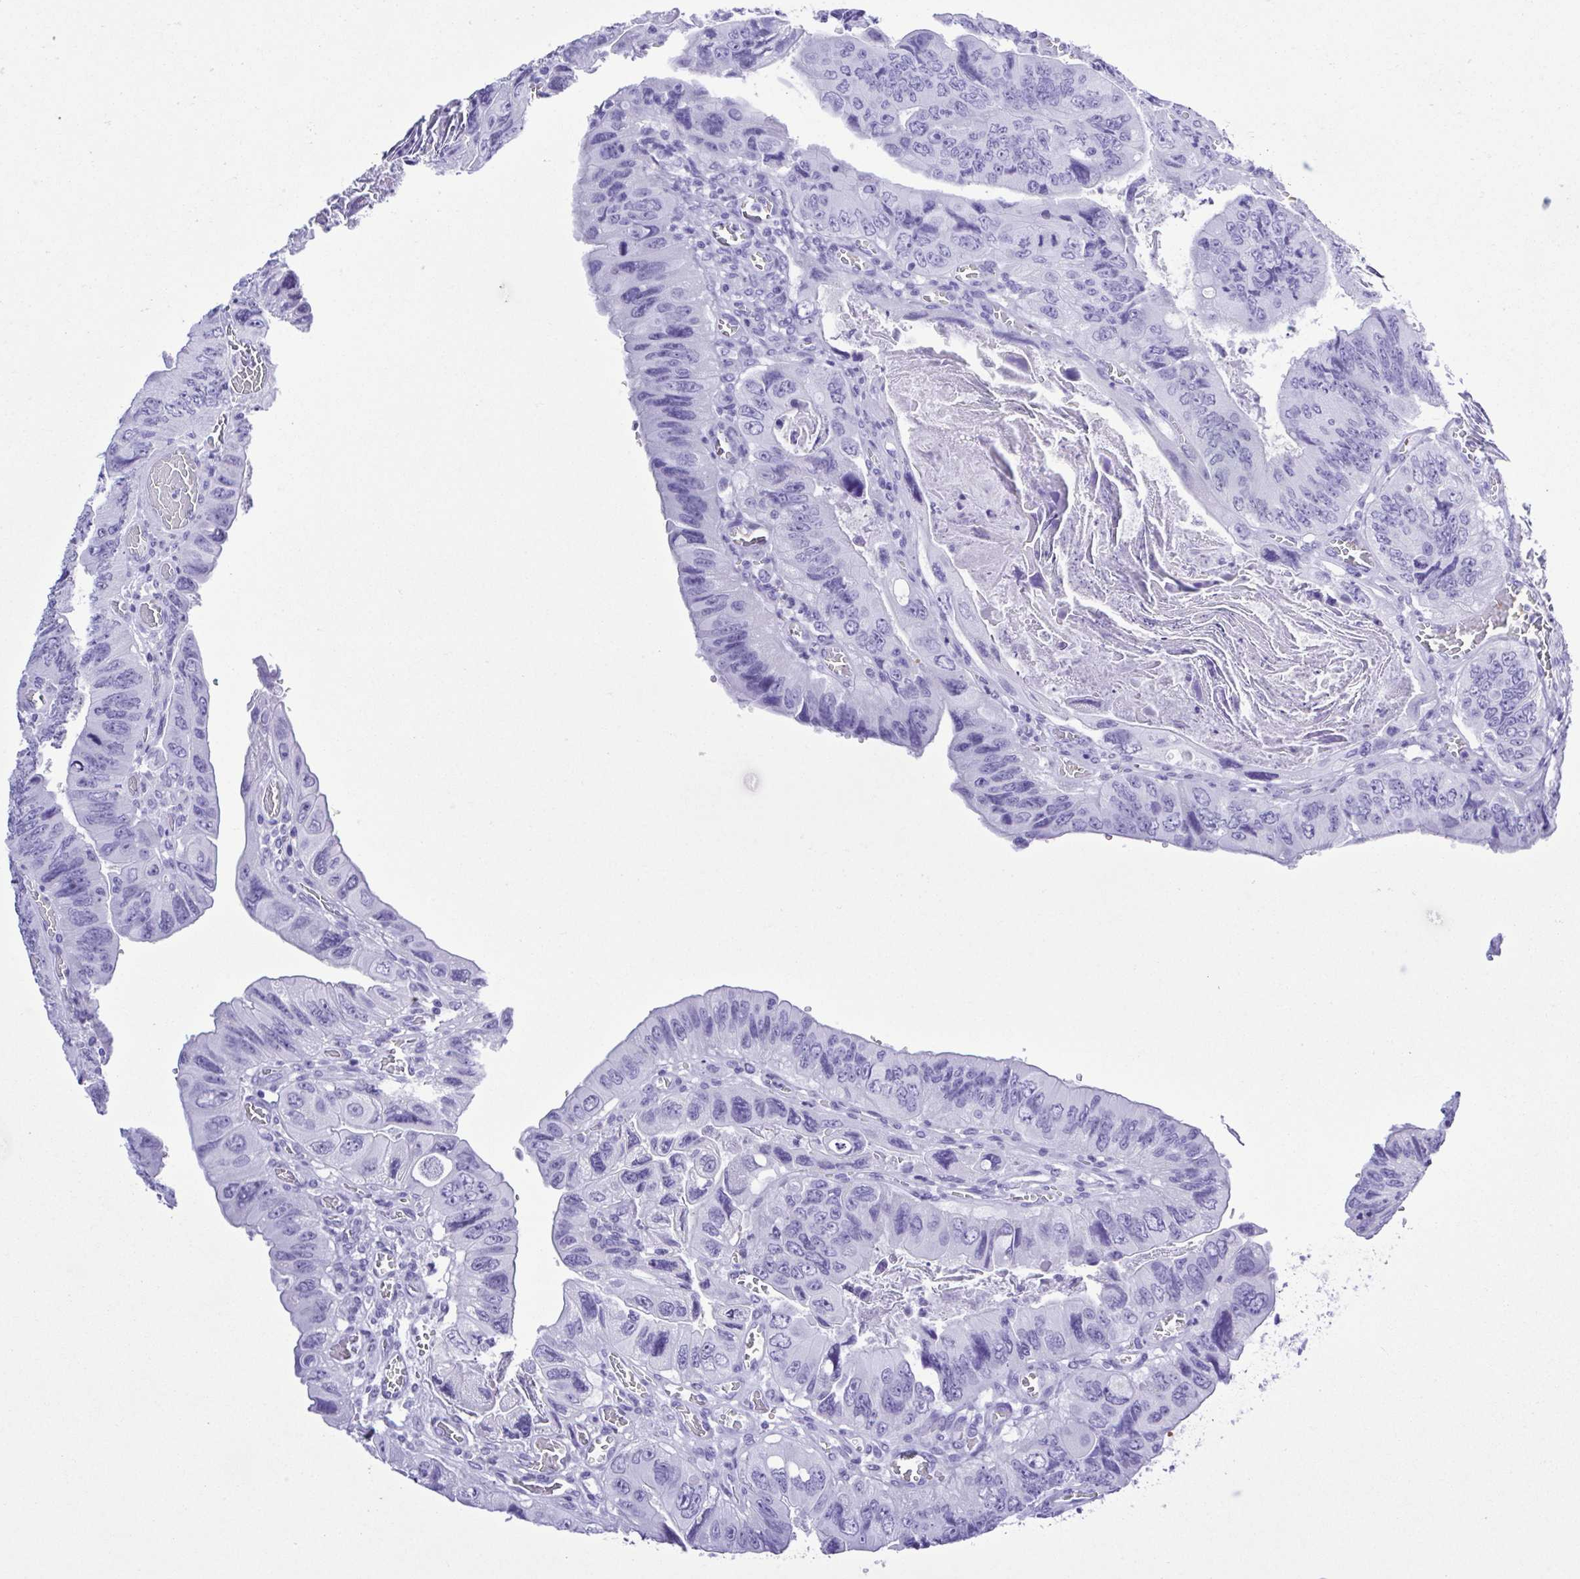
{"staining": {"intensity": "negative", "quantity": "none", "location": "none"}, "tissue": "colorectal cancer", "cell_type": "Tumor cells", "image_type": "cancer", "snomed": [{"axis": "morphology", "description": "Adenocarcinoma, NOS"}, {"axis": "topography", "description": "Colon"}], "caption": "A high-resolution photomicrograph shows immunohistochemistry staining of colorectal cancer (adenocarcinoma), which displays no significant positivity in tumor cells. (Stains: DAB (3,3'-diaminobenzidine) IHC with hematoxylin counter stain, Microscopy: brightfield microscopy at high magnification).", "gene": "SYT1", "patient": {"sex": "female", "age": 84}}